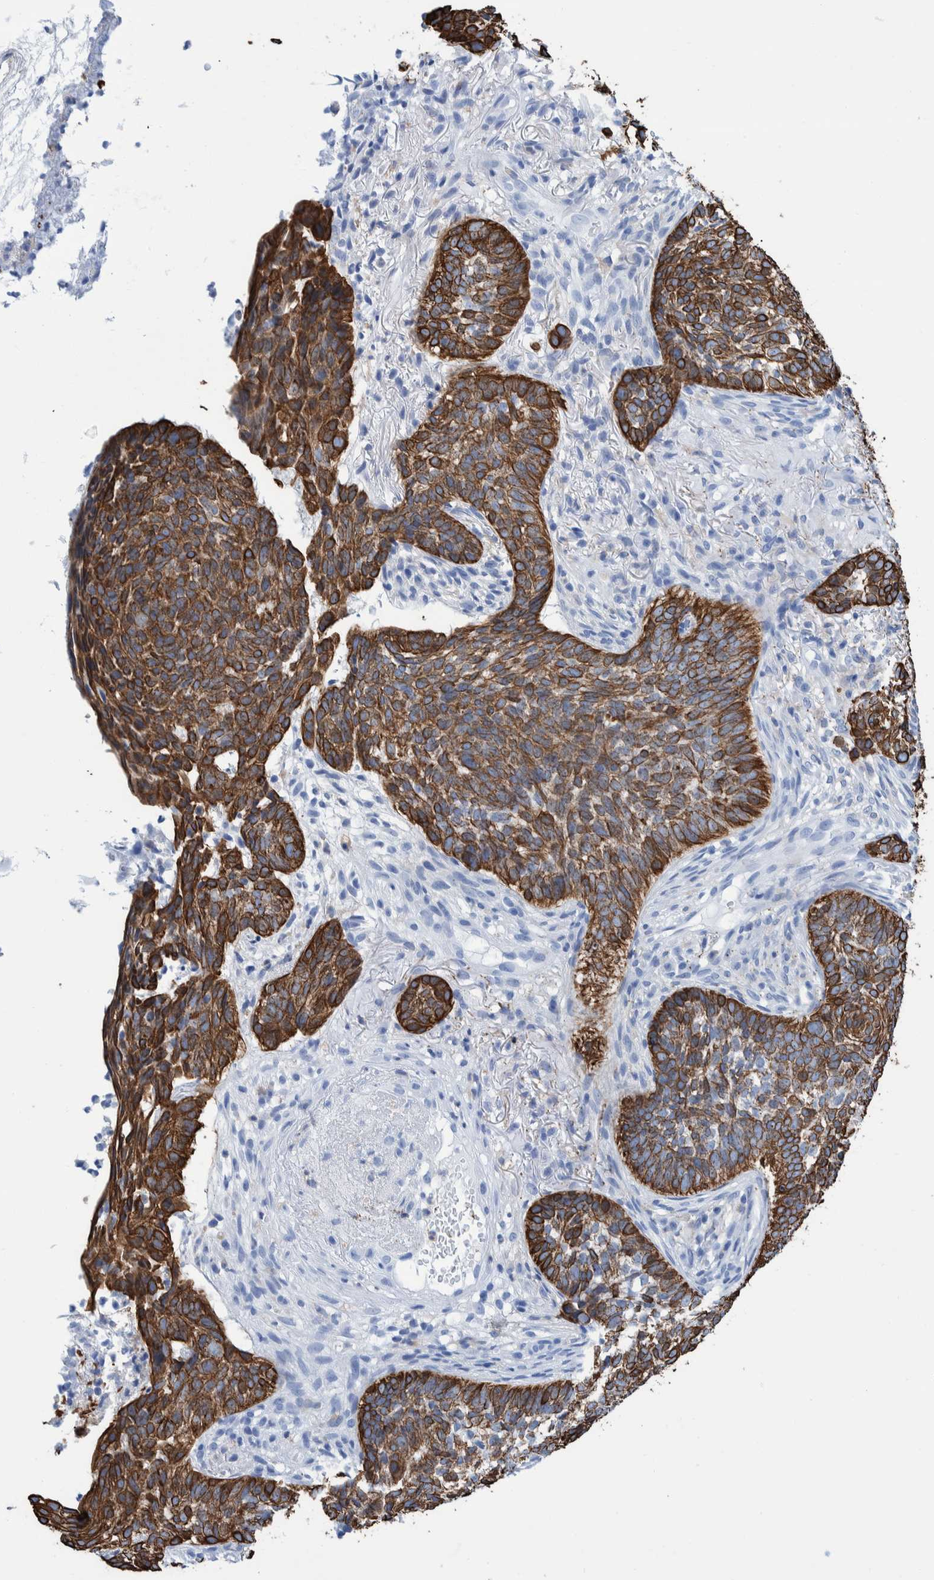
{"staining": {"intensity": "strong", "quantity": ">75%", "location": "cytoplasmic/membranous"}, "tissue": "skin cancer", "cell_type": "Tumor cells", "image_type": "cancer", "snomed": [{"axis": "morphology", "description": "Basal cell carcinoma"}, {"axis": "topography", "description": "Skin"}], "caption": "Protein staining of skin cancer (basal cell carcinoma) tissue demonstrates strong cytoplasmic/membranous expression in approximately >75% of tumor cells.", "gene": "KRT14", "patient": {"sex": "male", "age": 85}}